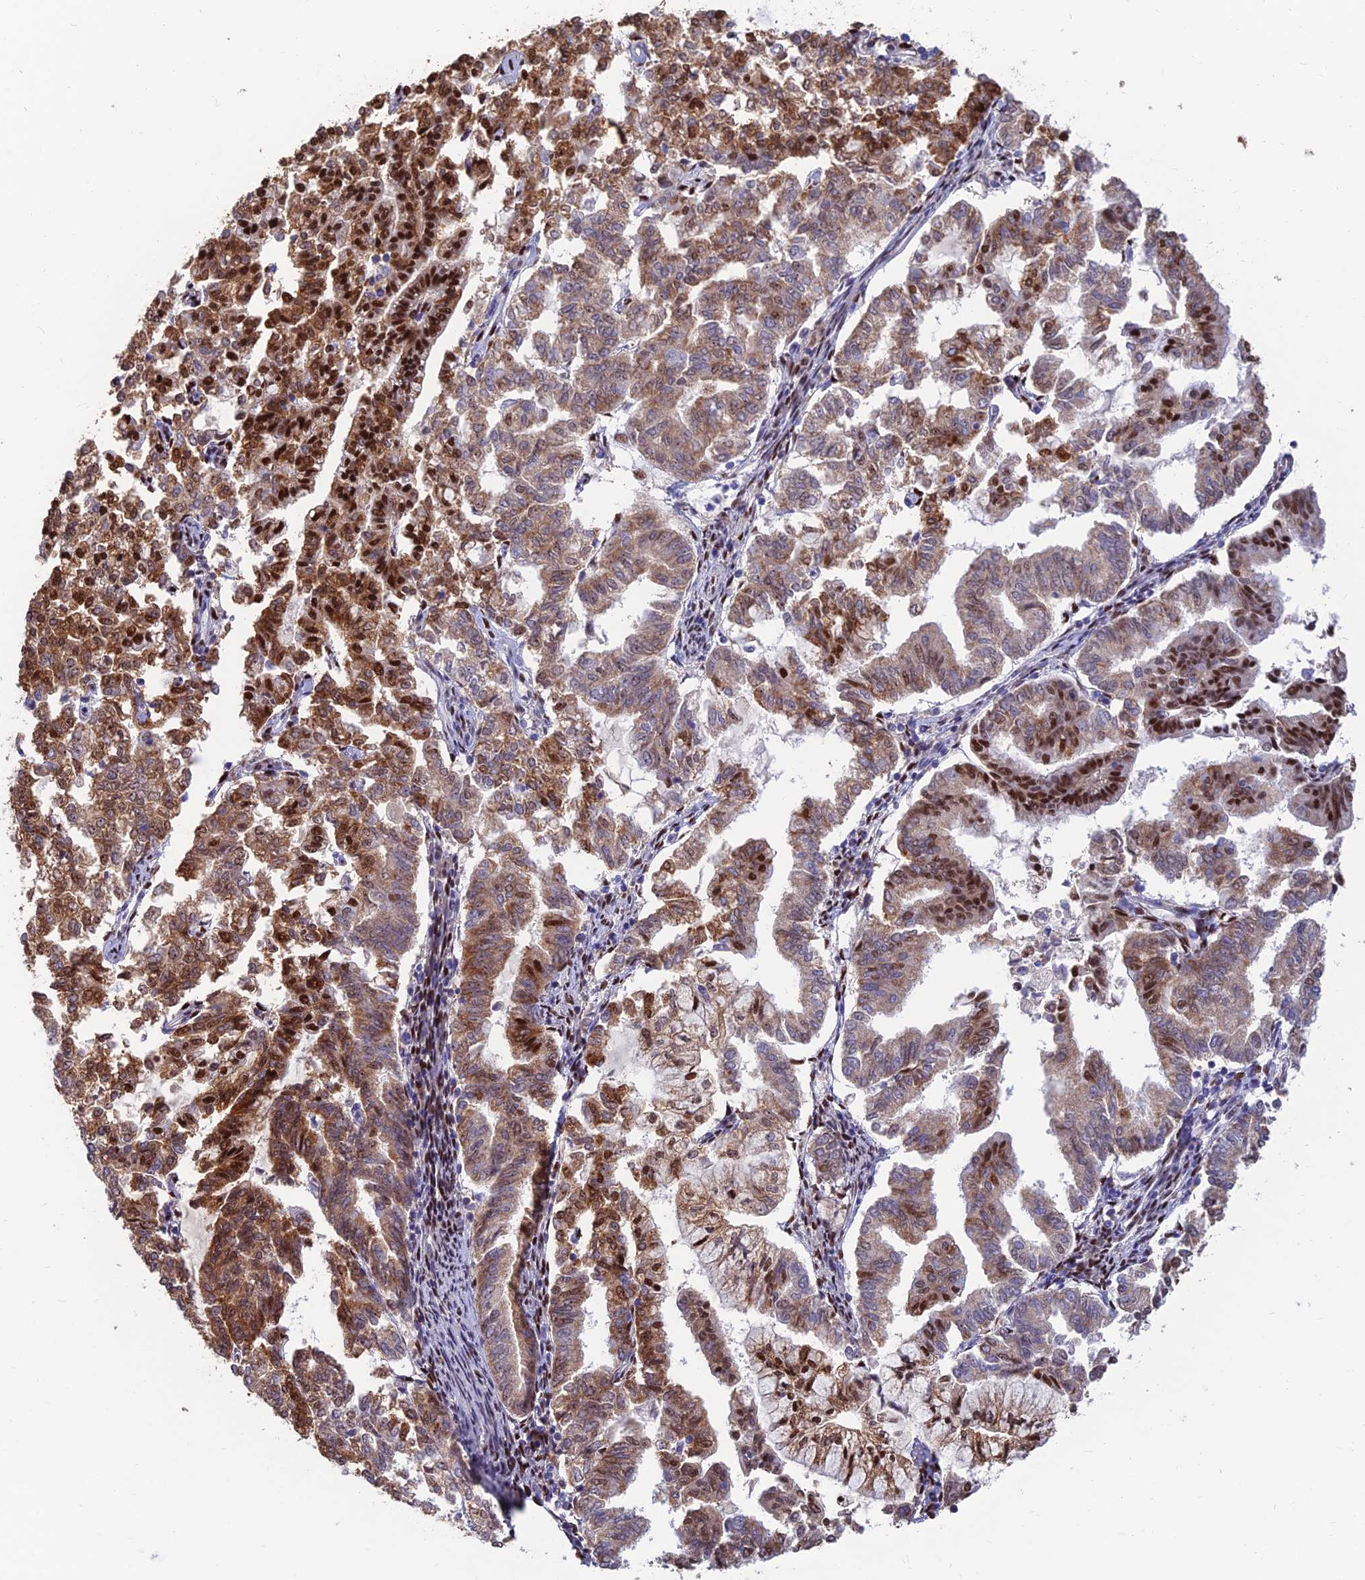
{"staining": {"intensity": "strong", "quantity": ">75%", "location": "cytoplasmic/membranous,nuclear"}, "tissue": "endometrial cancer", "cell_type": "Tumor cells", "image_type": "cancer", "snomed": [{"axis": "morphology", "description": "Adenocarcinoma, NOS"}, {"axis": "topography", "description": "Endometrium"}], "caption": "An image of endometrial cancer (adenocarcinoma) stained for a protein reveals strong cytoplasmic/membranous and nuclear brown staining in tumor cells. The staining is performed using DAB (3,3'-diaminobenzidine) brown chromogen to label protein expression. The nuclei are counter-stained blue using hematoxylin.", "gene": "DNPEP", "patient": {"sex": "female", "age": 79}}